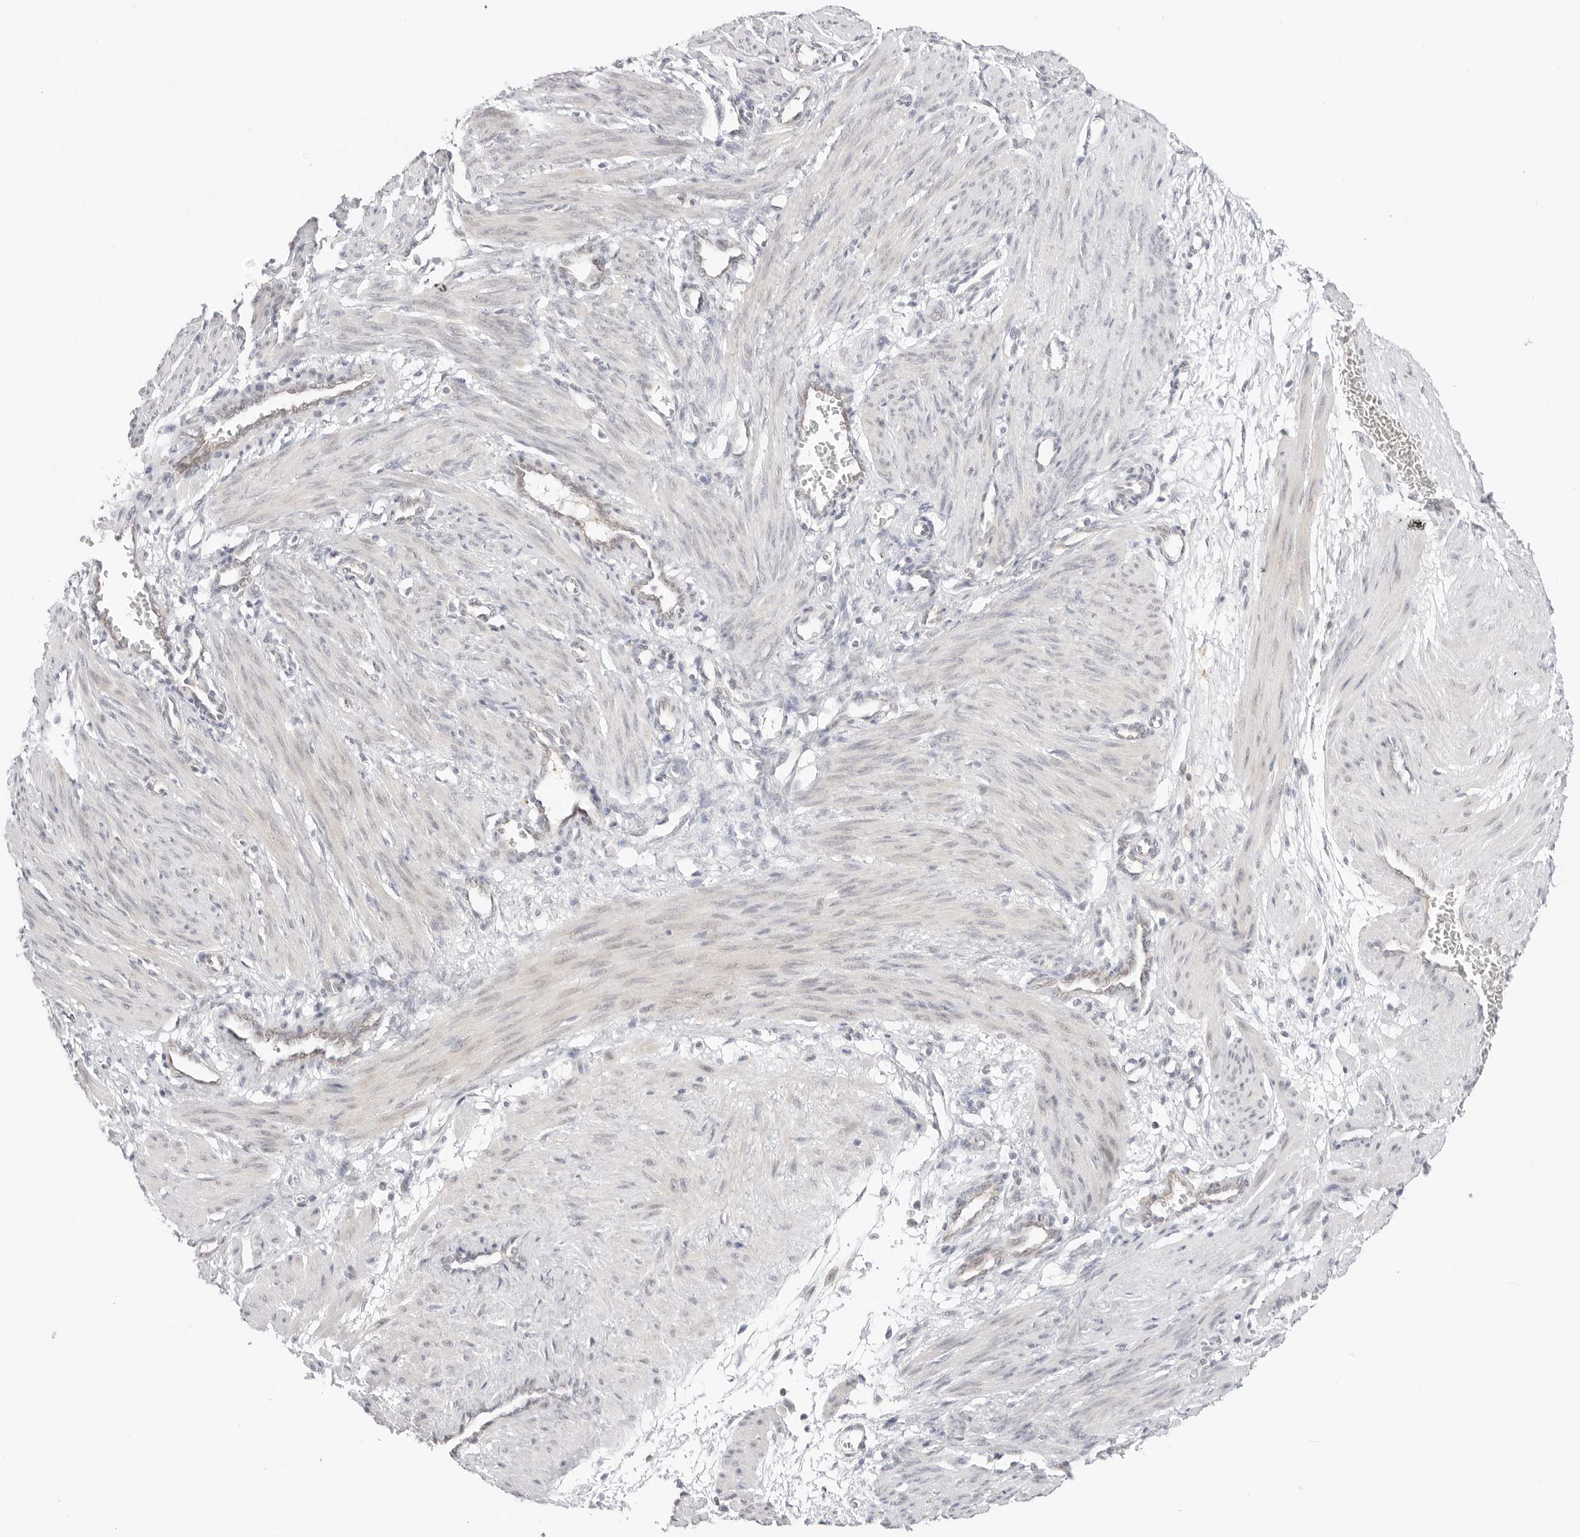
{"staining": {"intensity": "negative", "quantity": "none", "location": "none"}, "tissue": "smooth muscle", "cell_type": "Smooth muscle cells", "image_type": "normal", "snomed": [{"axis": "morphology", "description": "Normal tissue, NOS"}, {"axis": "topography", "description": "Endometrium"}], "caption": "IHC of normal smooth muscle exhibits no positivity in smooth muscle cells.", "gene": "NUDC", "patient": {"sex": "female", "age": 33}}